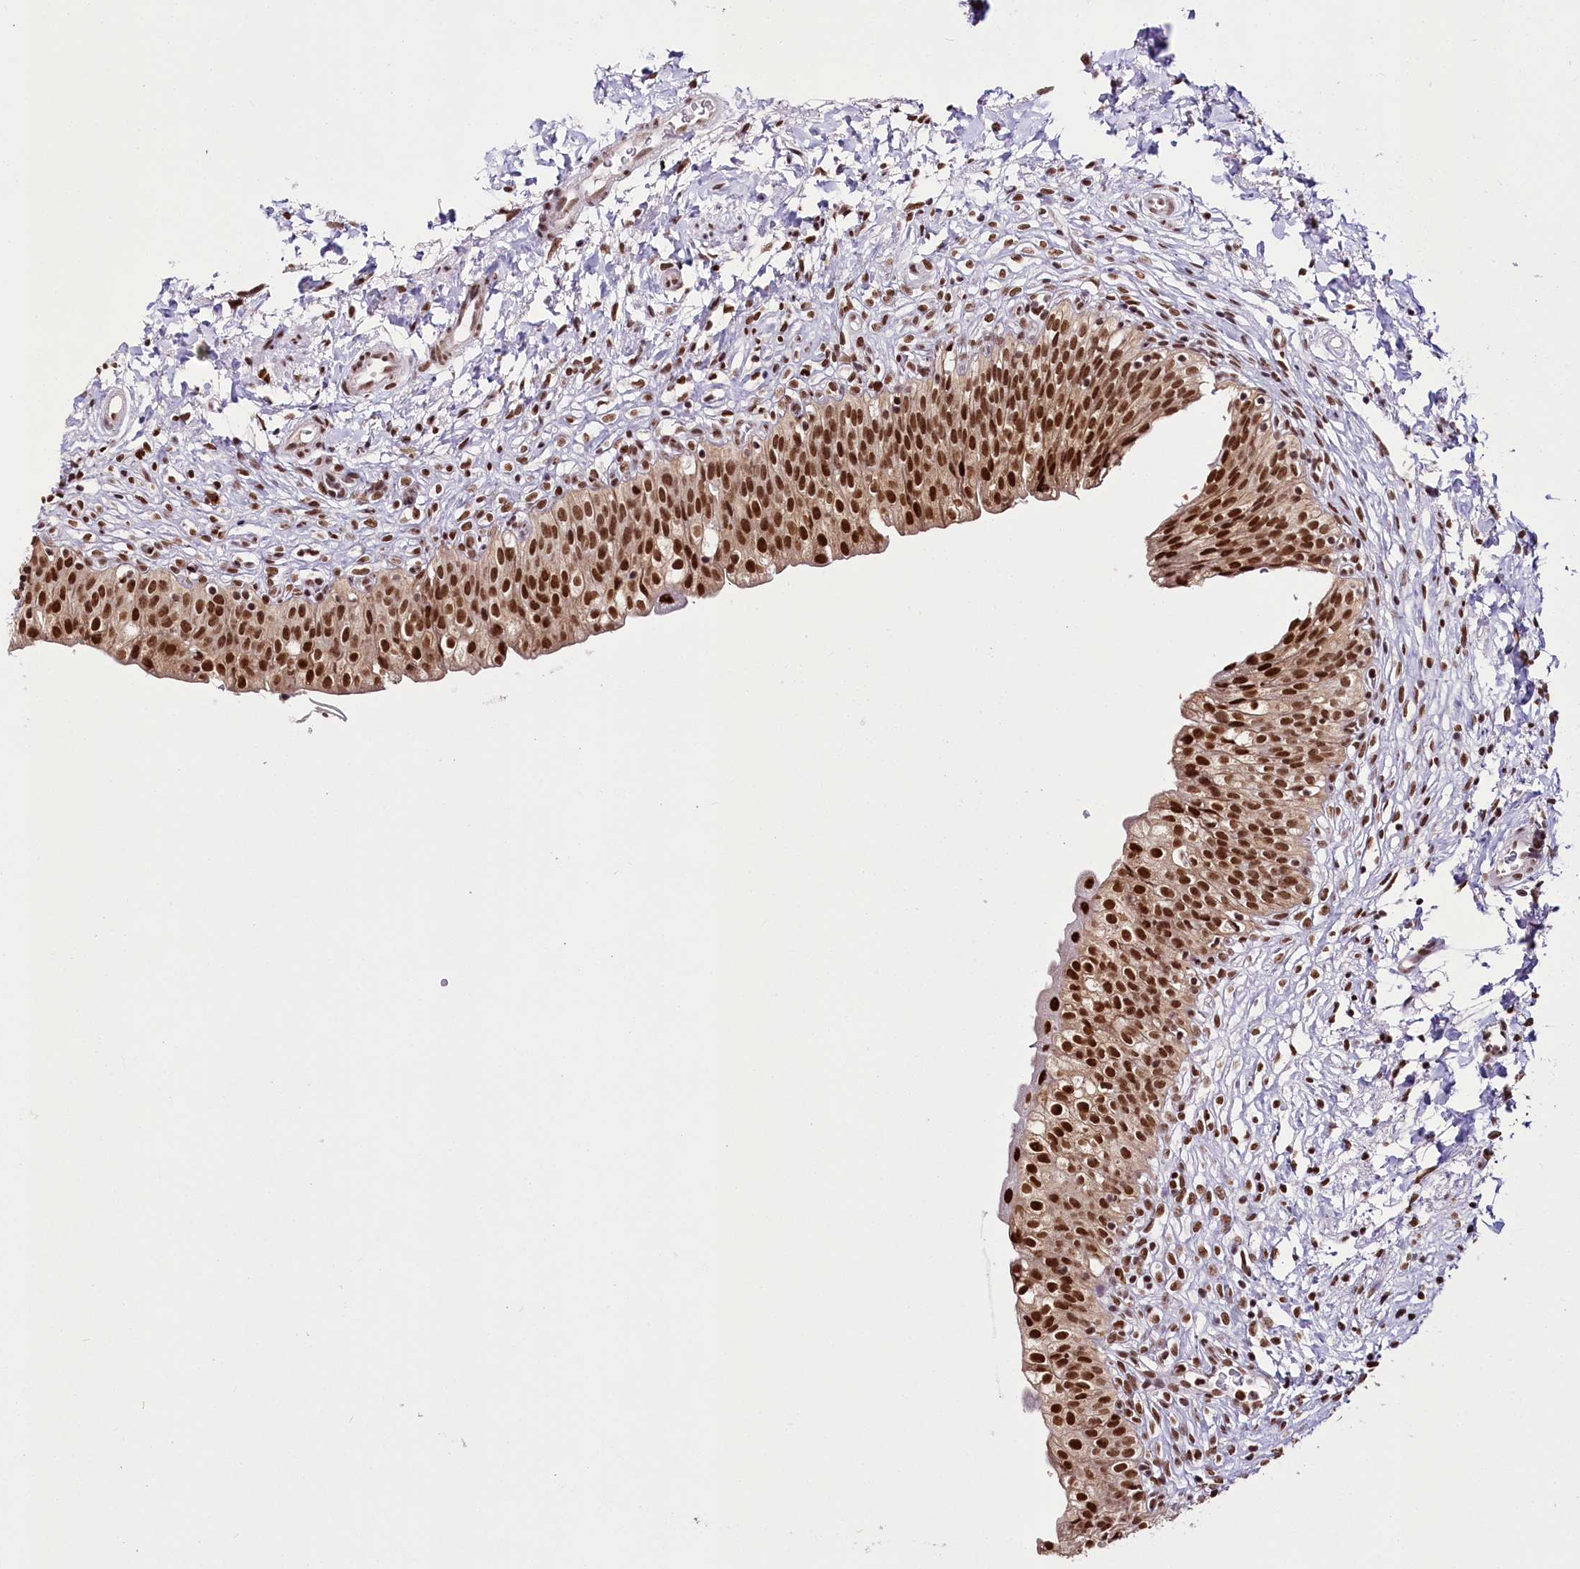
{"staining": {"intensity": "strong", "quantity": ">75%", "location": "cytoplasmic/membranous,nuclear"}, "tissue": "urinary bladder", "cell_type": "Urothelial cells", "image_type": "normal", "snomed": [{"axis": "morphology", "description": "Normal tissue, NOS"}, {"axis": "topography", "description": "Urinary bladder"}], "caption": "Immunohistochemical staining of normal urinary bladder displays >75% levels of strong cytoplasmic/membranous,nuclear protein expression in about >75% of urothelial cells.", "gene": "SMARCE1", "patient": {"sex": "male", "age": 55}}